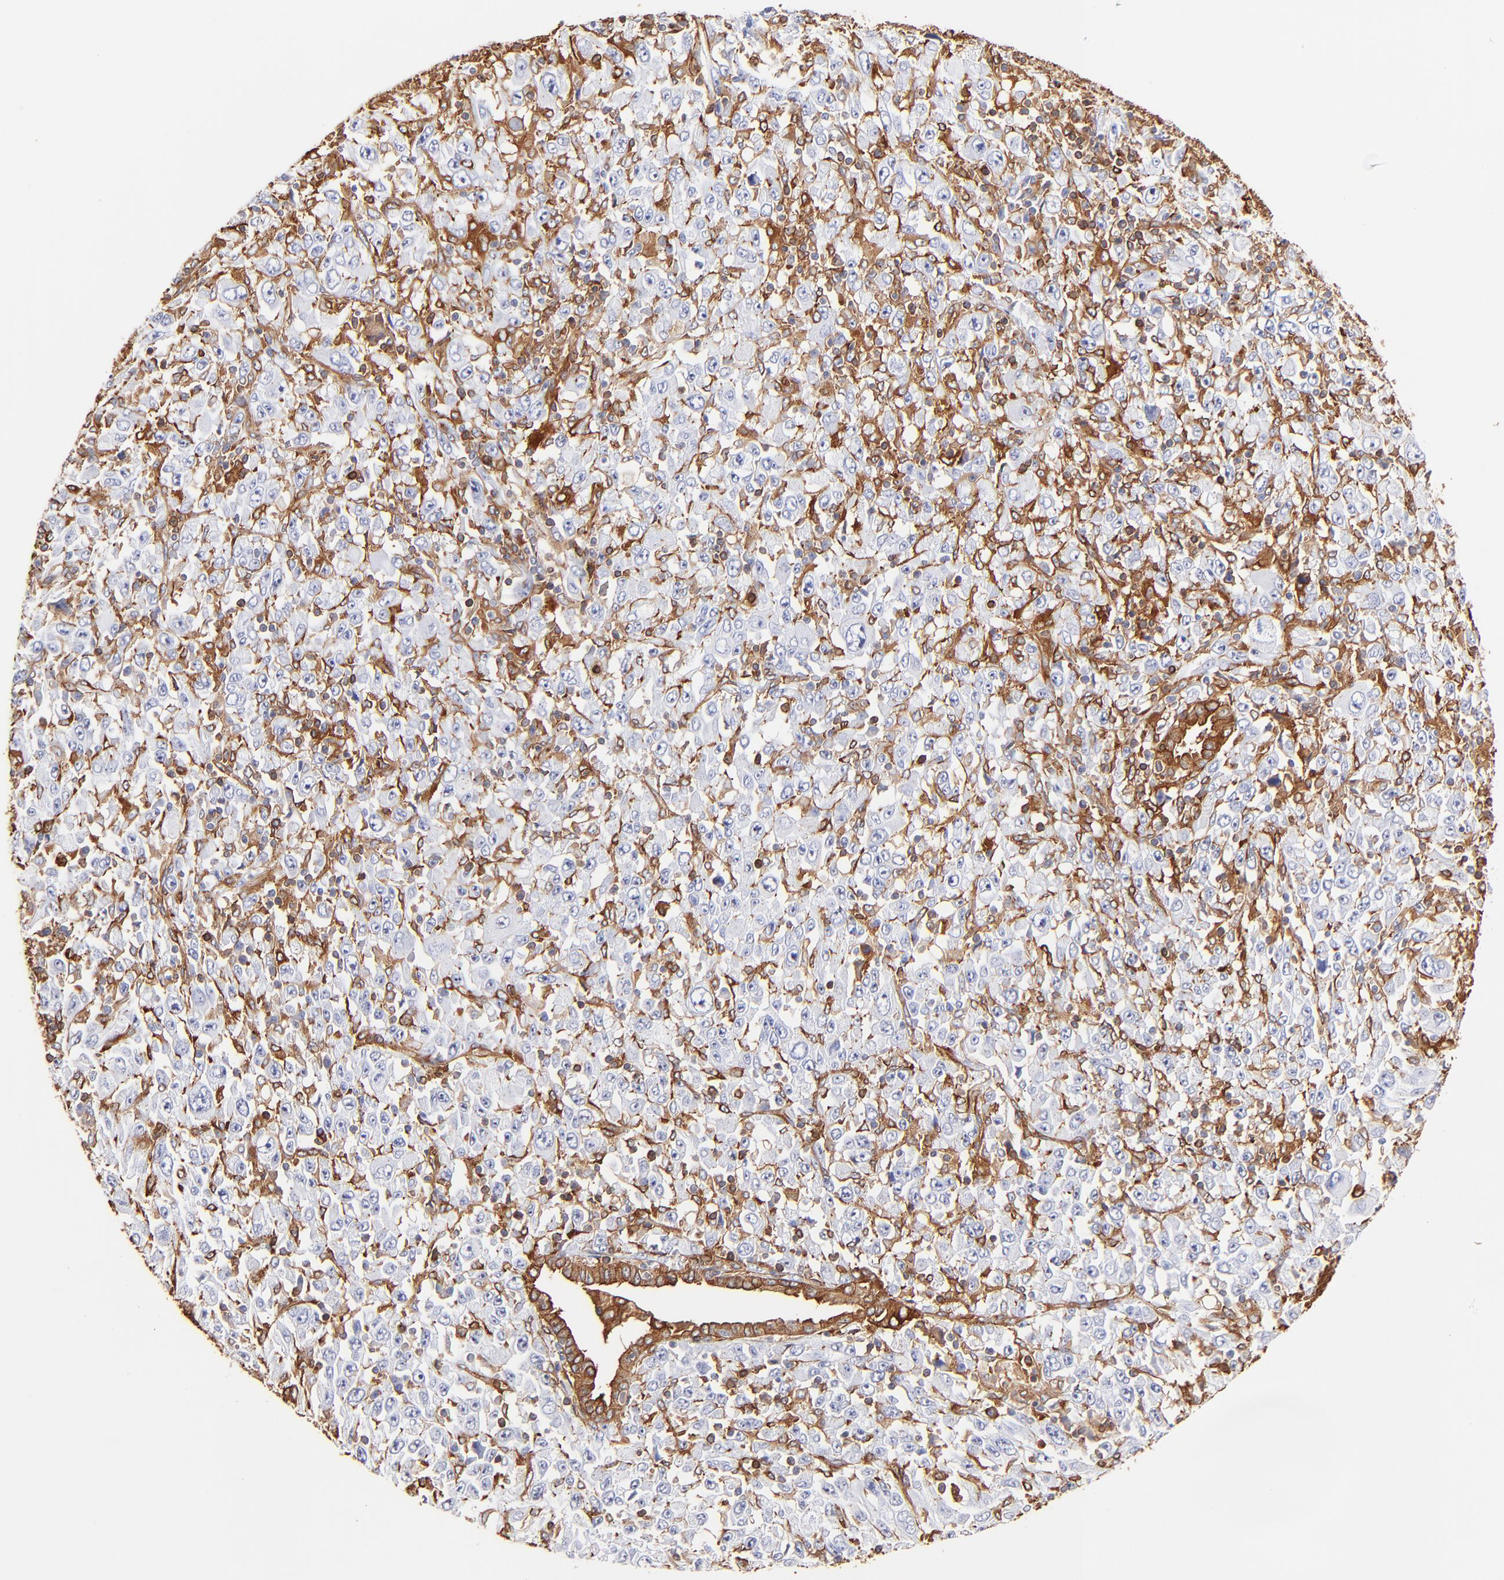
{"staining": {"intensity": "strong", "quantity": "25%-75%", "location": "cytoplasmic/membranous"}, "tissue": "melanoma", "cell_type": "Tumor cells", "image_type": "cancer", "snomed": [{"axis": "morphology", "description": "Malignant melanoma, Metastatic site"}, {"axis": "topography", "description": "Skin"}], "caption": "Human melanoma stained for a protein (brown) shows strong cytoplasmic/membranous positive staining in about 25%-75% of tumor cells.", "gene": "FLNA", "patient": {"sex": "female", "age": 56}}